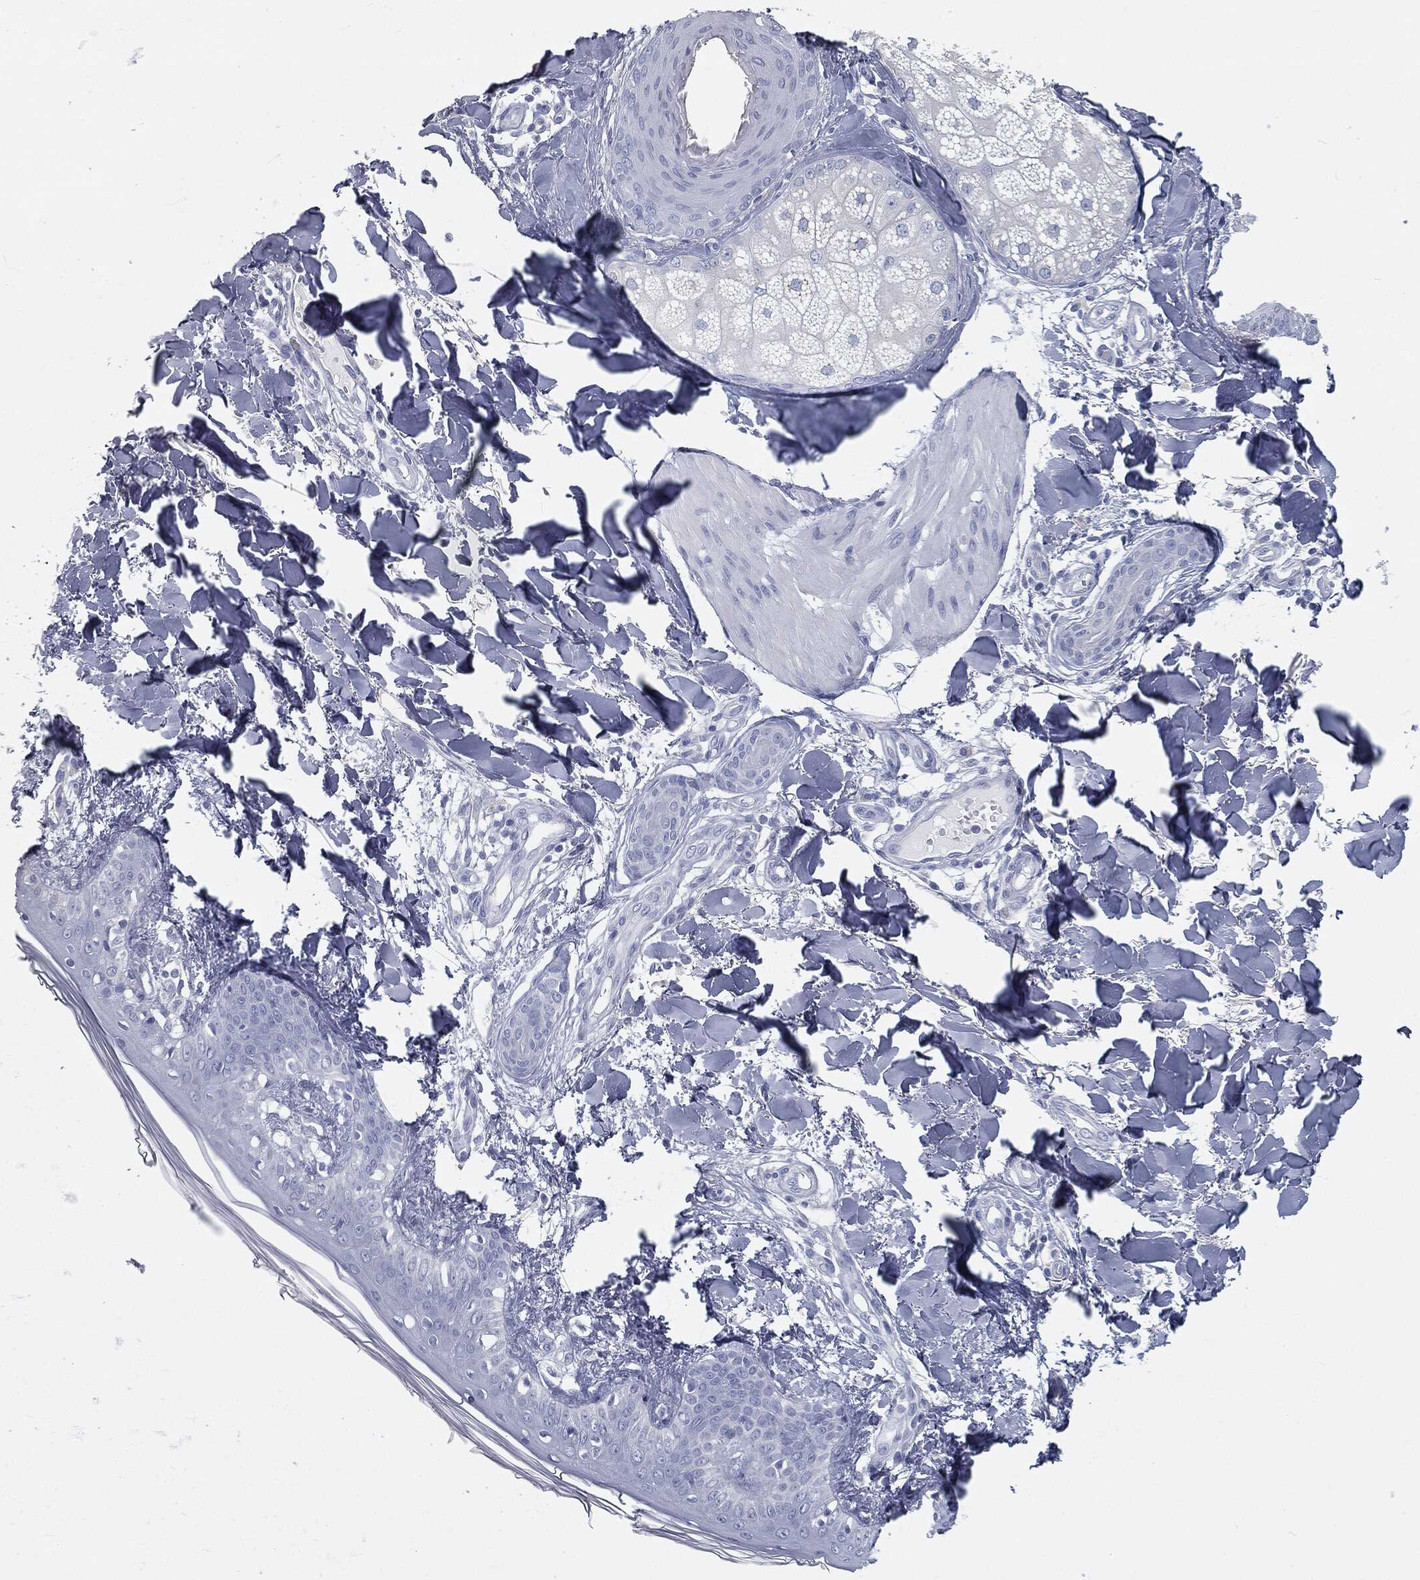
{"staining": {"intensity": "negative", "quantity": "none", "location": "none"}, "tissue": "skin", "cell_type": "Fibroblasts", "image_type": "normal", "snomed": [{"axis": "morphology", "description": "Normal tissue, NOS"}, {"axis": "morphology", "description": "Malignant melanoma, NOS"}, {"axis": "topography", "description": "Skin"}], "caption": "IHC of normal human skin shows no positivity in fibroblasts.", "gene": "CAV3", "patient": {"sex": "female", "age": 34}}